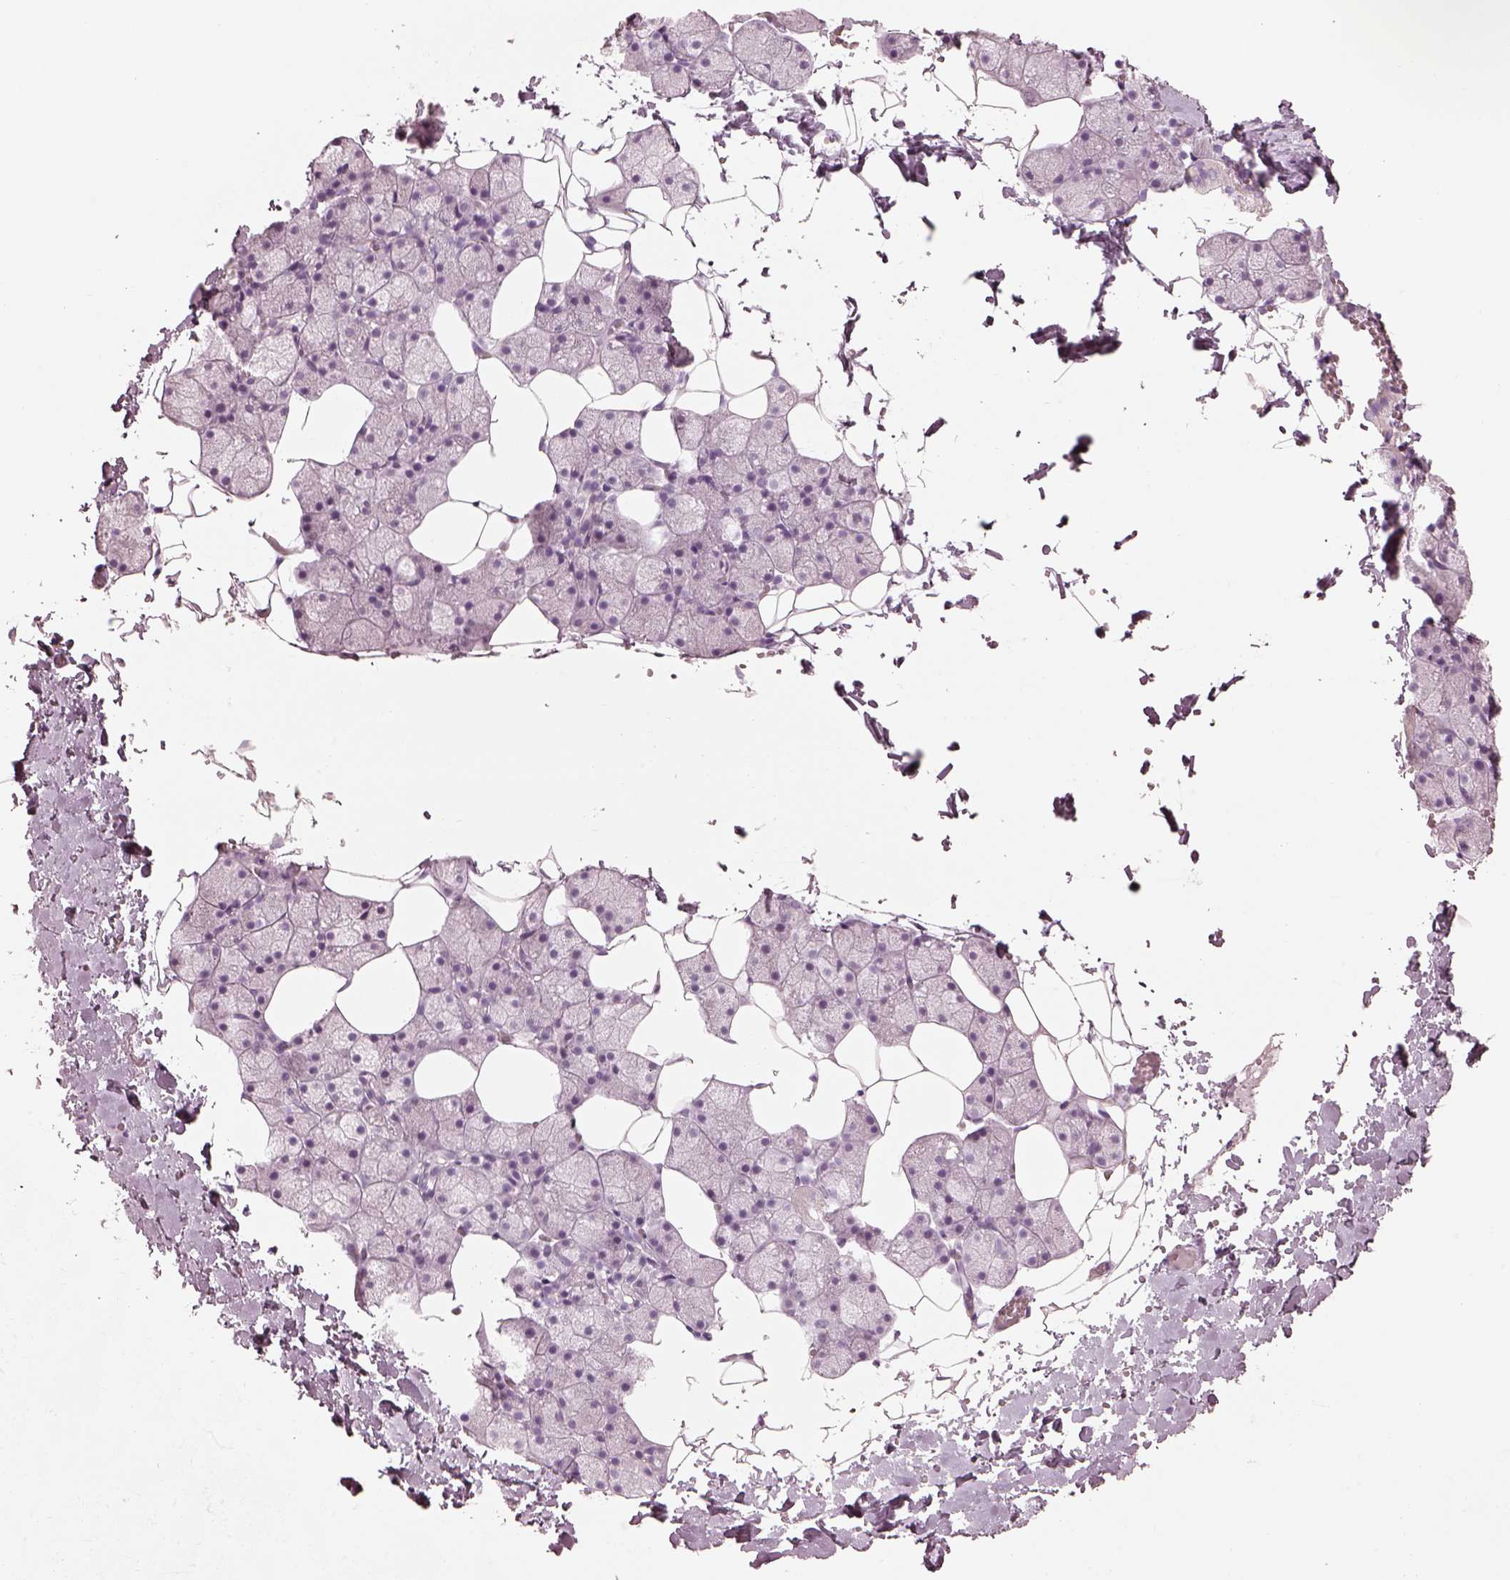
{"staining": {"intensity": "negative", "quantity": "none", "location": "none"}, "tissue": "salivary gland", "cell_type": "Glandular cells", "image_type": "normal", "snomed": [{"axis": "morphology", "description": "Normal tissue, NOS"}, {"axis": "topography", "description": "Salivary gland"}], "caption": "An immunohistochemistry photomicrograph of benign salivary gland is shown. There is no staining in glandular cells of salivary gland.", "gene": "RSPH9", "patient": {"sex": "male", "age": 38}}